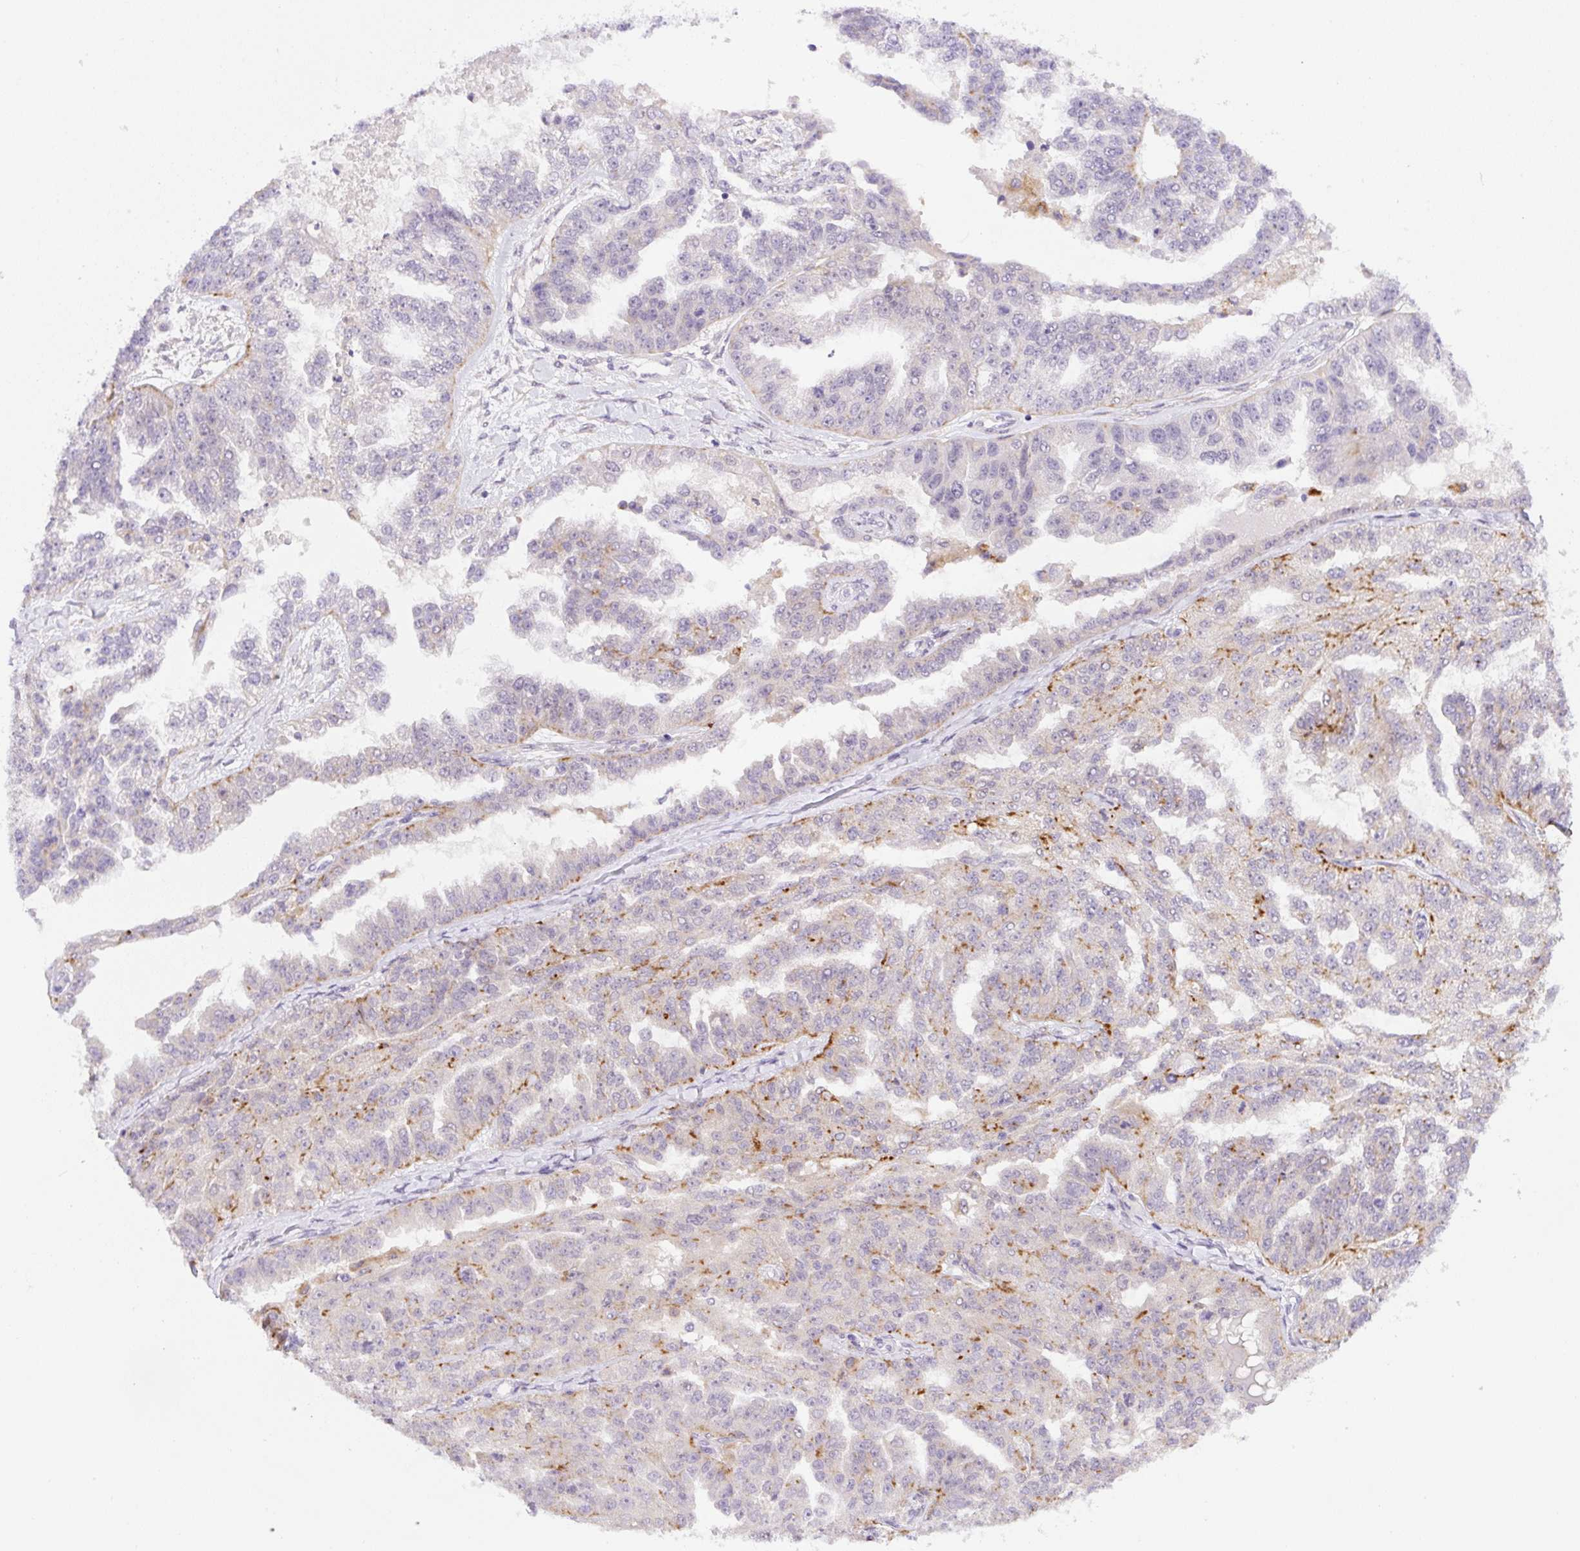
{"staining": {"intensity": "moderate", "quantity": "<25%", "location": "cytoplasmic/membranous"}, "tissue": "ovarian cancer", "cell_type": "Tumor cells", "image_type": "cancer", "snomed": [{"axis": "morphology", "description": "Cystadenocarcinoma, serous, NOS"}, {"axis": "topography", "description": "Ovary"}], "caption": "IHC of human ovarian cancer (serous cystadenocarcinoma) shows low levels of moderate cytoplasmic/membranous staining in about <25% of tumor cells. Immunohistochemistry stains the protein in brown and the nuclei are stained blue.", "gene": "CEBPZOS", "patient": {"sex": "female", "age": 58}}